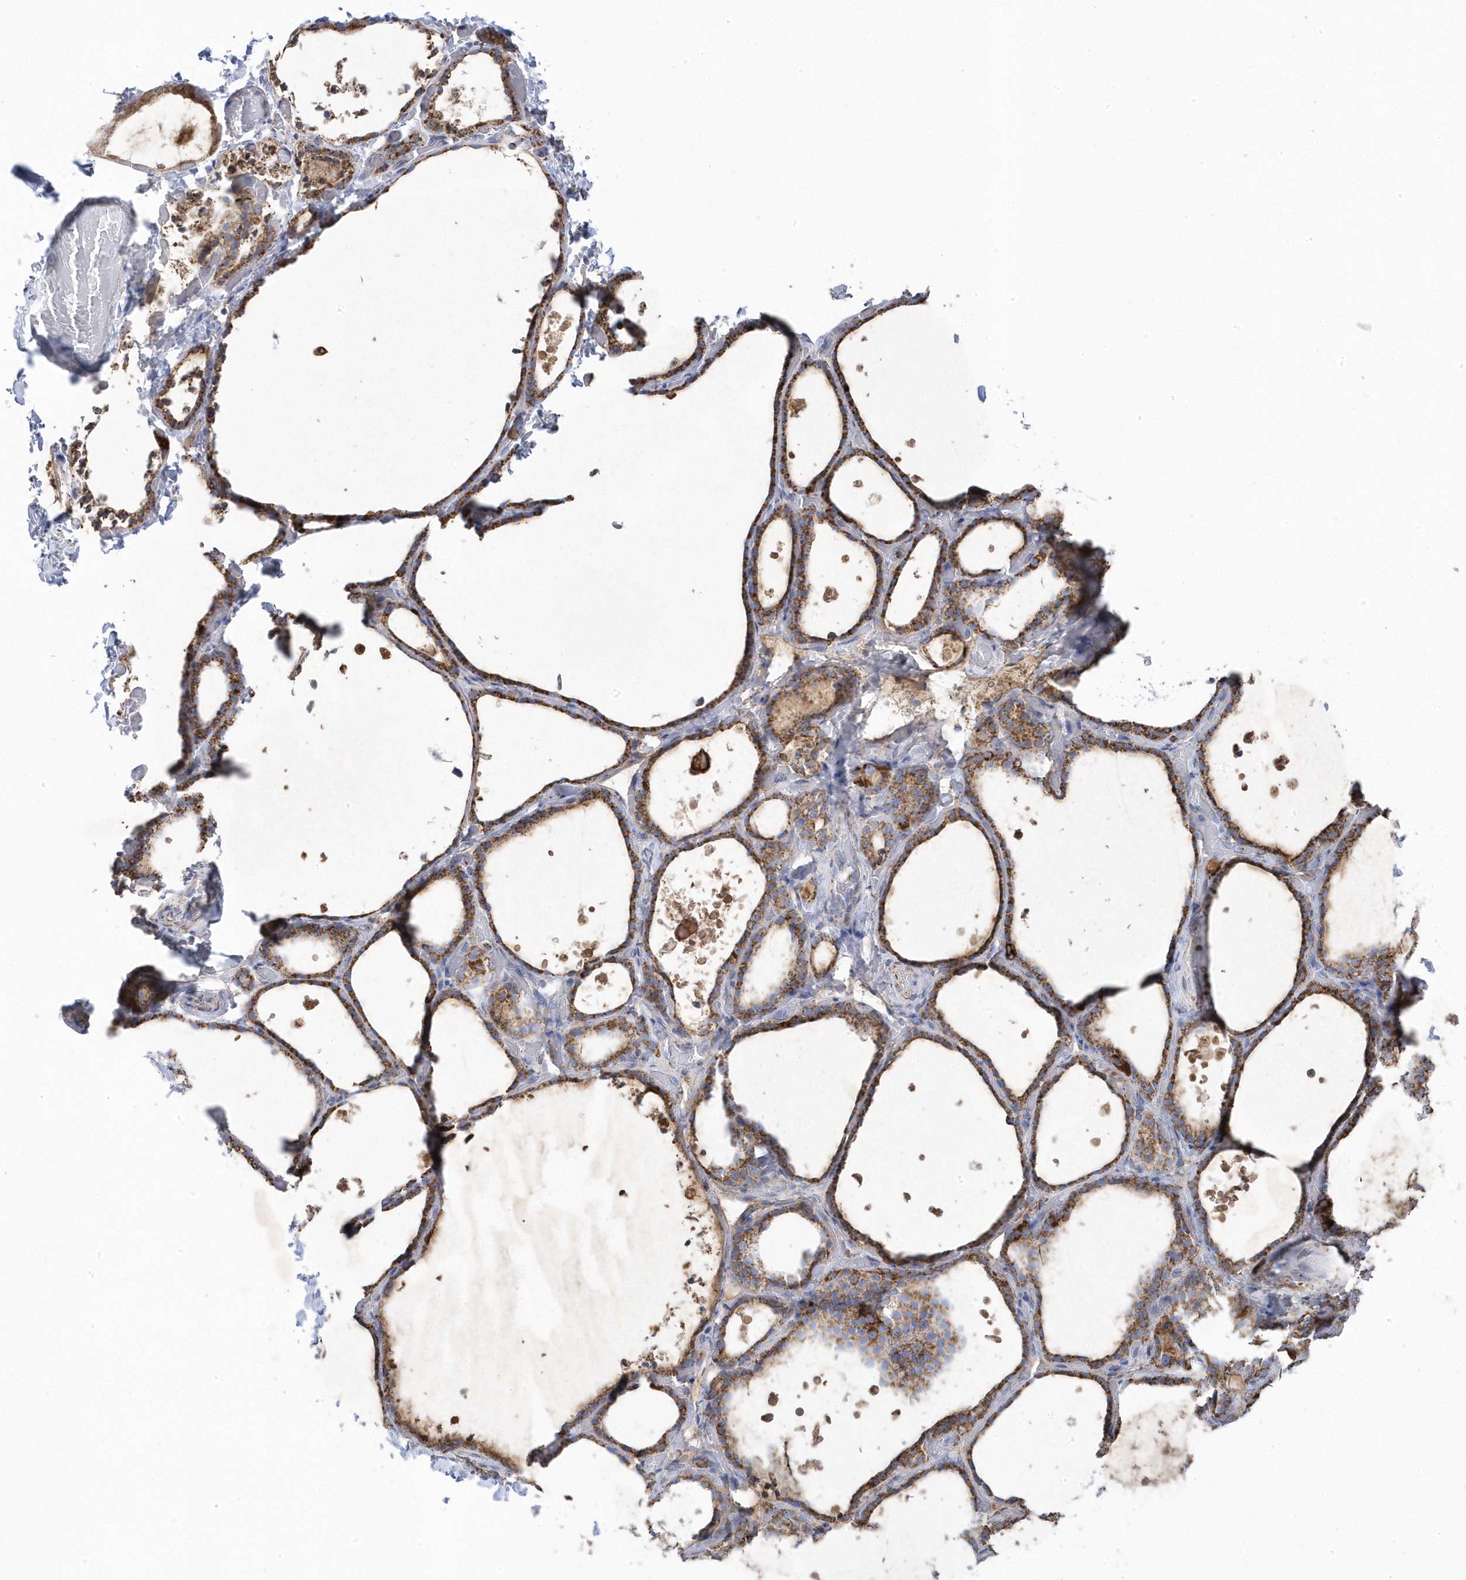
{"staining": {"intensity": "strong", "quantity": ">75%", "location": "cytoplasmic/membranous"}, "tissue": "thyroid gland", "cell_type": "Glandular cells", "image_type": "normal", "snomed": [{"axis": "morphology", "description": "Normal tissue, NOS"}, {"axis": "topography", "description": "Thyroid gland"}], "caption": "This micrograph exhibits immunohistochemistry staining of normal human thyroid gland, with high strong cytoplasmic/membranous expression in approximately >75% of glandular cells.", "gene": "GTPBP8", "patient": {"sex": "female", "age": 44}}